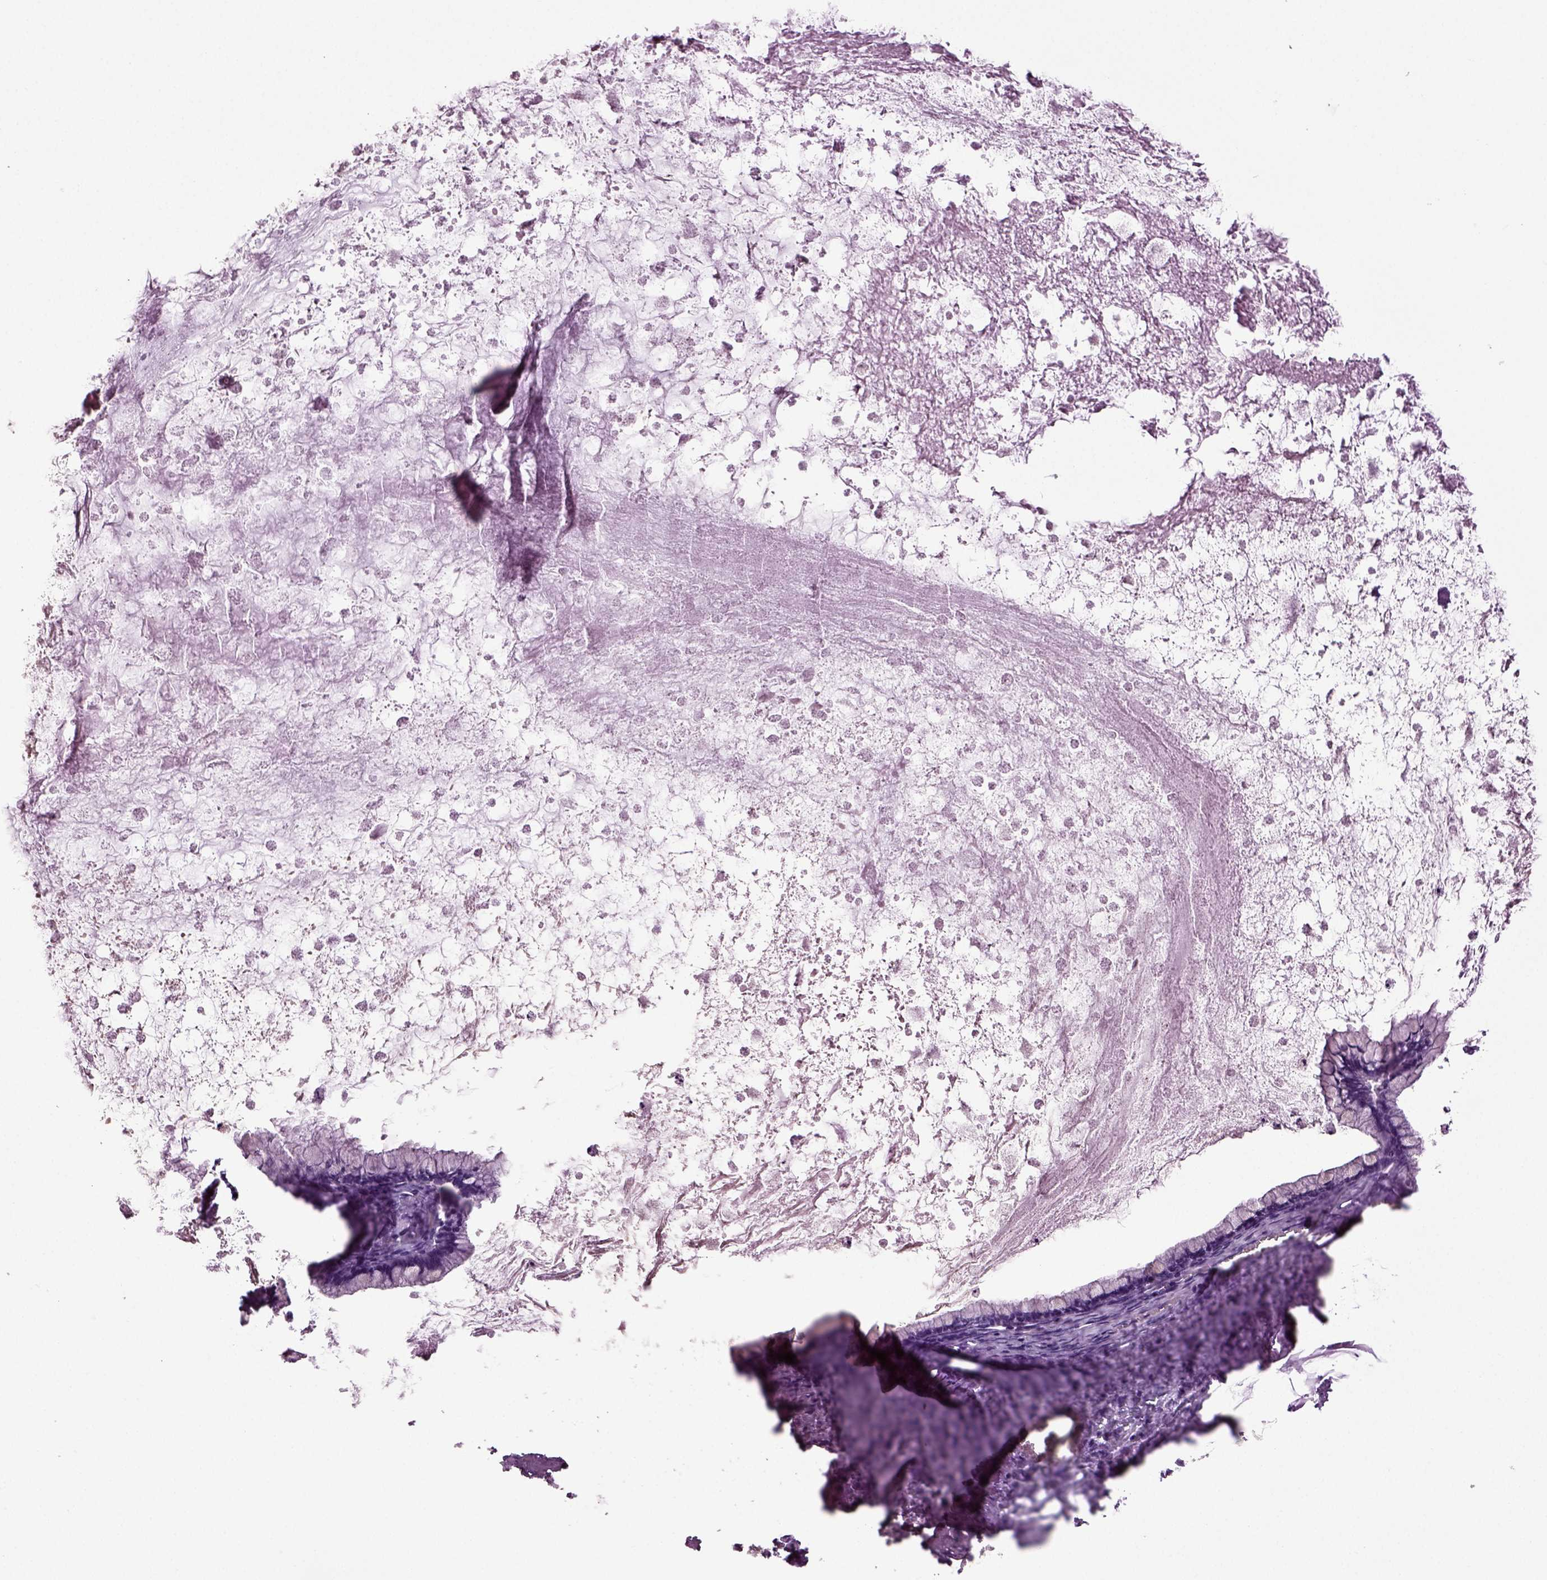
{"staining": {"intensity": "negative", "quantity": "none", "location": "none"}, "tissue": "ovarian cancer", "cell_type": "Tumor cells", "image_type": "cancer", "snomed": [{"axis": "morphology", "description": "Cystadenocarcinoma, mucinous, NOS"}, {"axis": "topography", "description": "Ovary"}], "caption": "Tumor cells show no significant expression in ovarian cancer (mucinous cystadenocarcinoma).", "gene": "DEFB118", "patient": {"sex": "female", "age": 67}}